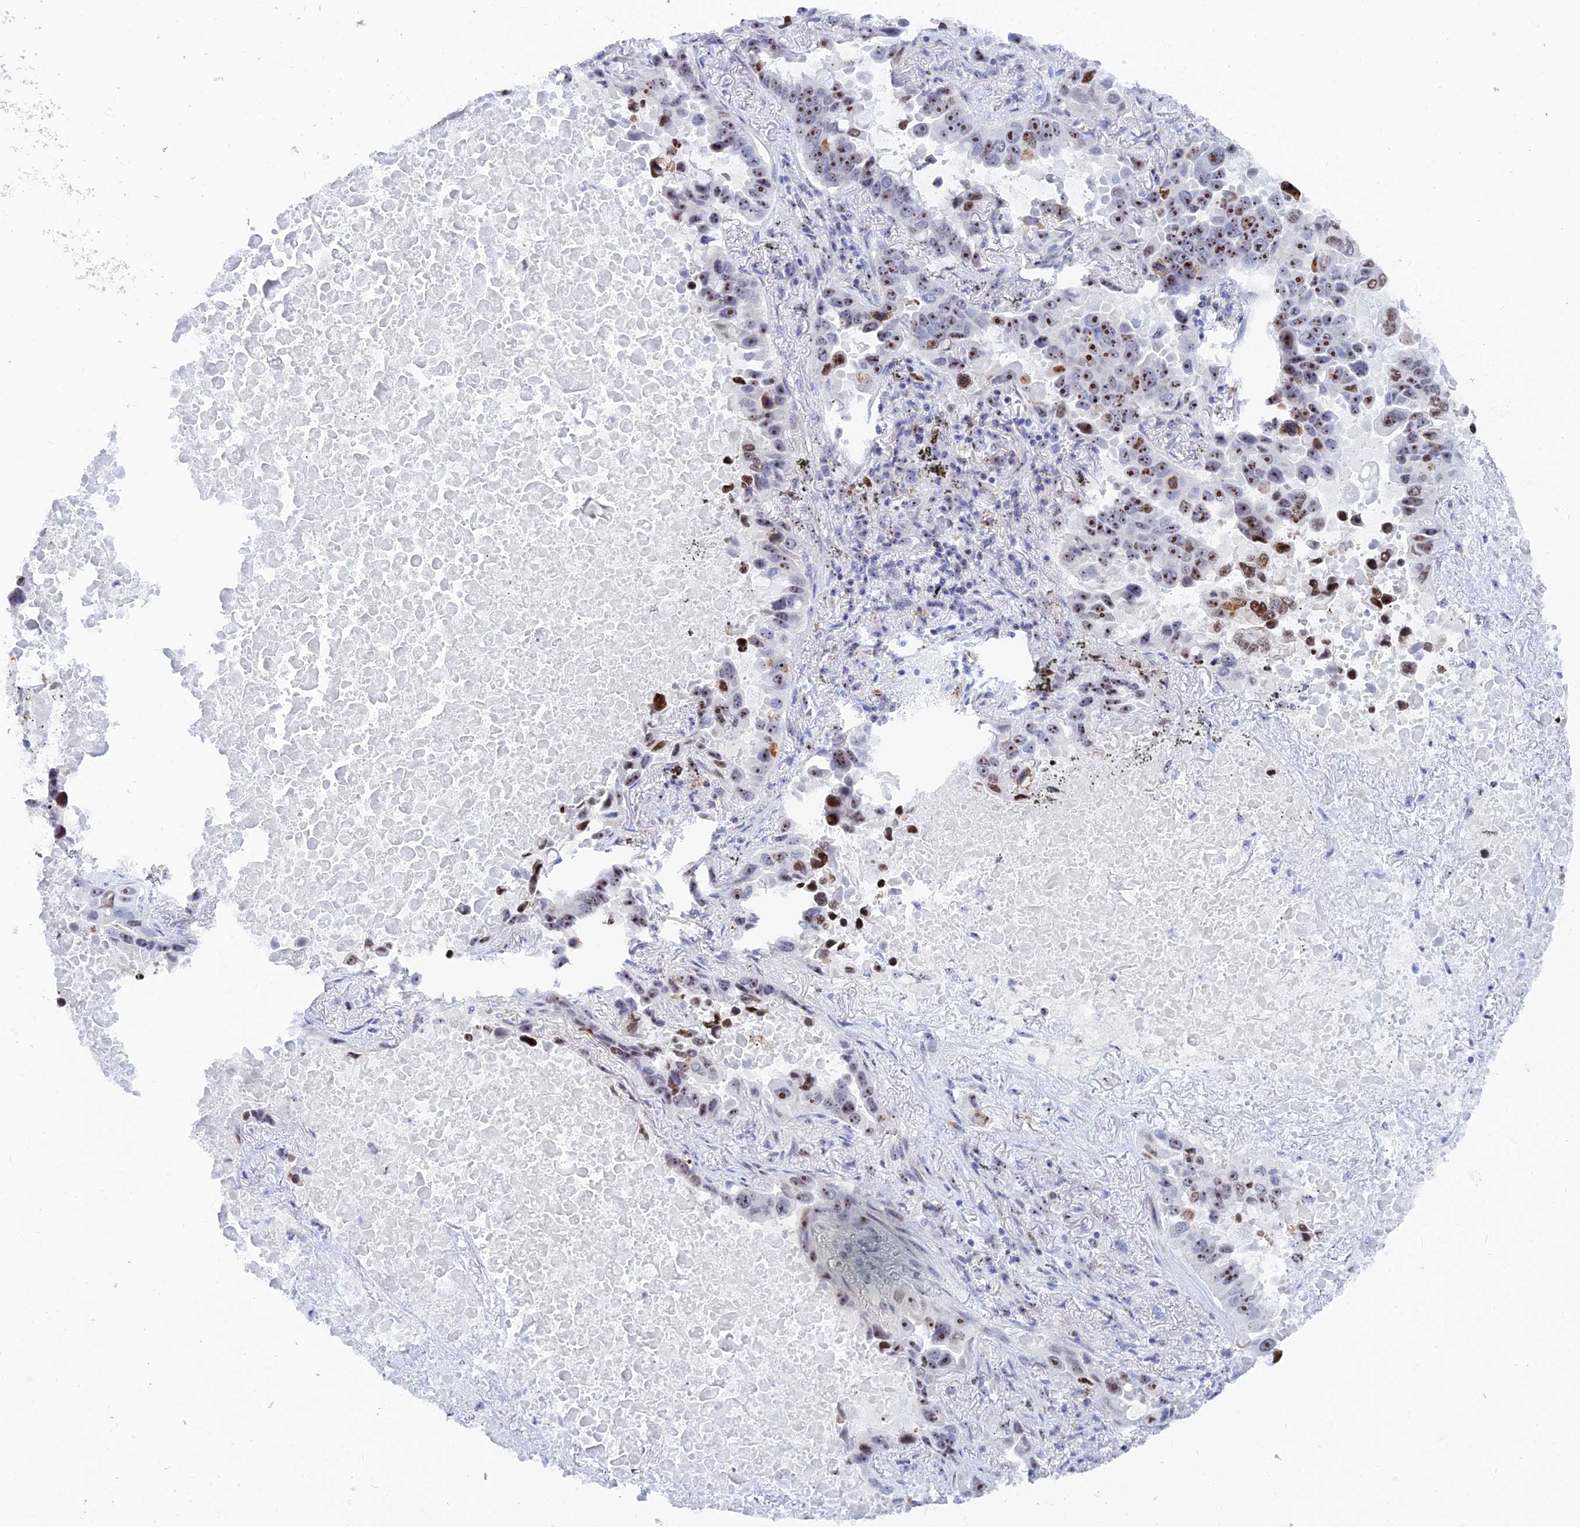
{"staining": {"intensity": "moderate", "quantity": ">75%", "location": "nuclear"}, "tissue": "lung cancer", "cell_type": "Tumor cells", "image_type": "cancer", "snomed": [{"axis": "morphology", "description": "Adenocarcinoma, NOS"}, {"axis": "topography", "description": "Lung"}], "caption": "Tumor cells reveal medium levels of moderate nuclear staining in about >75% of cells in human lung cancer (adenocarcinoma). (Brightfield microscopy of DAB IHC at high magnification).", "gene": "RSL1D1", "patient": {"sex": "male", "age": 64}}